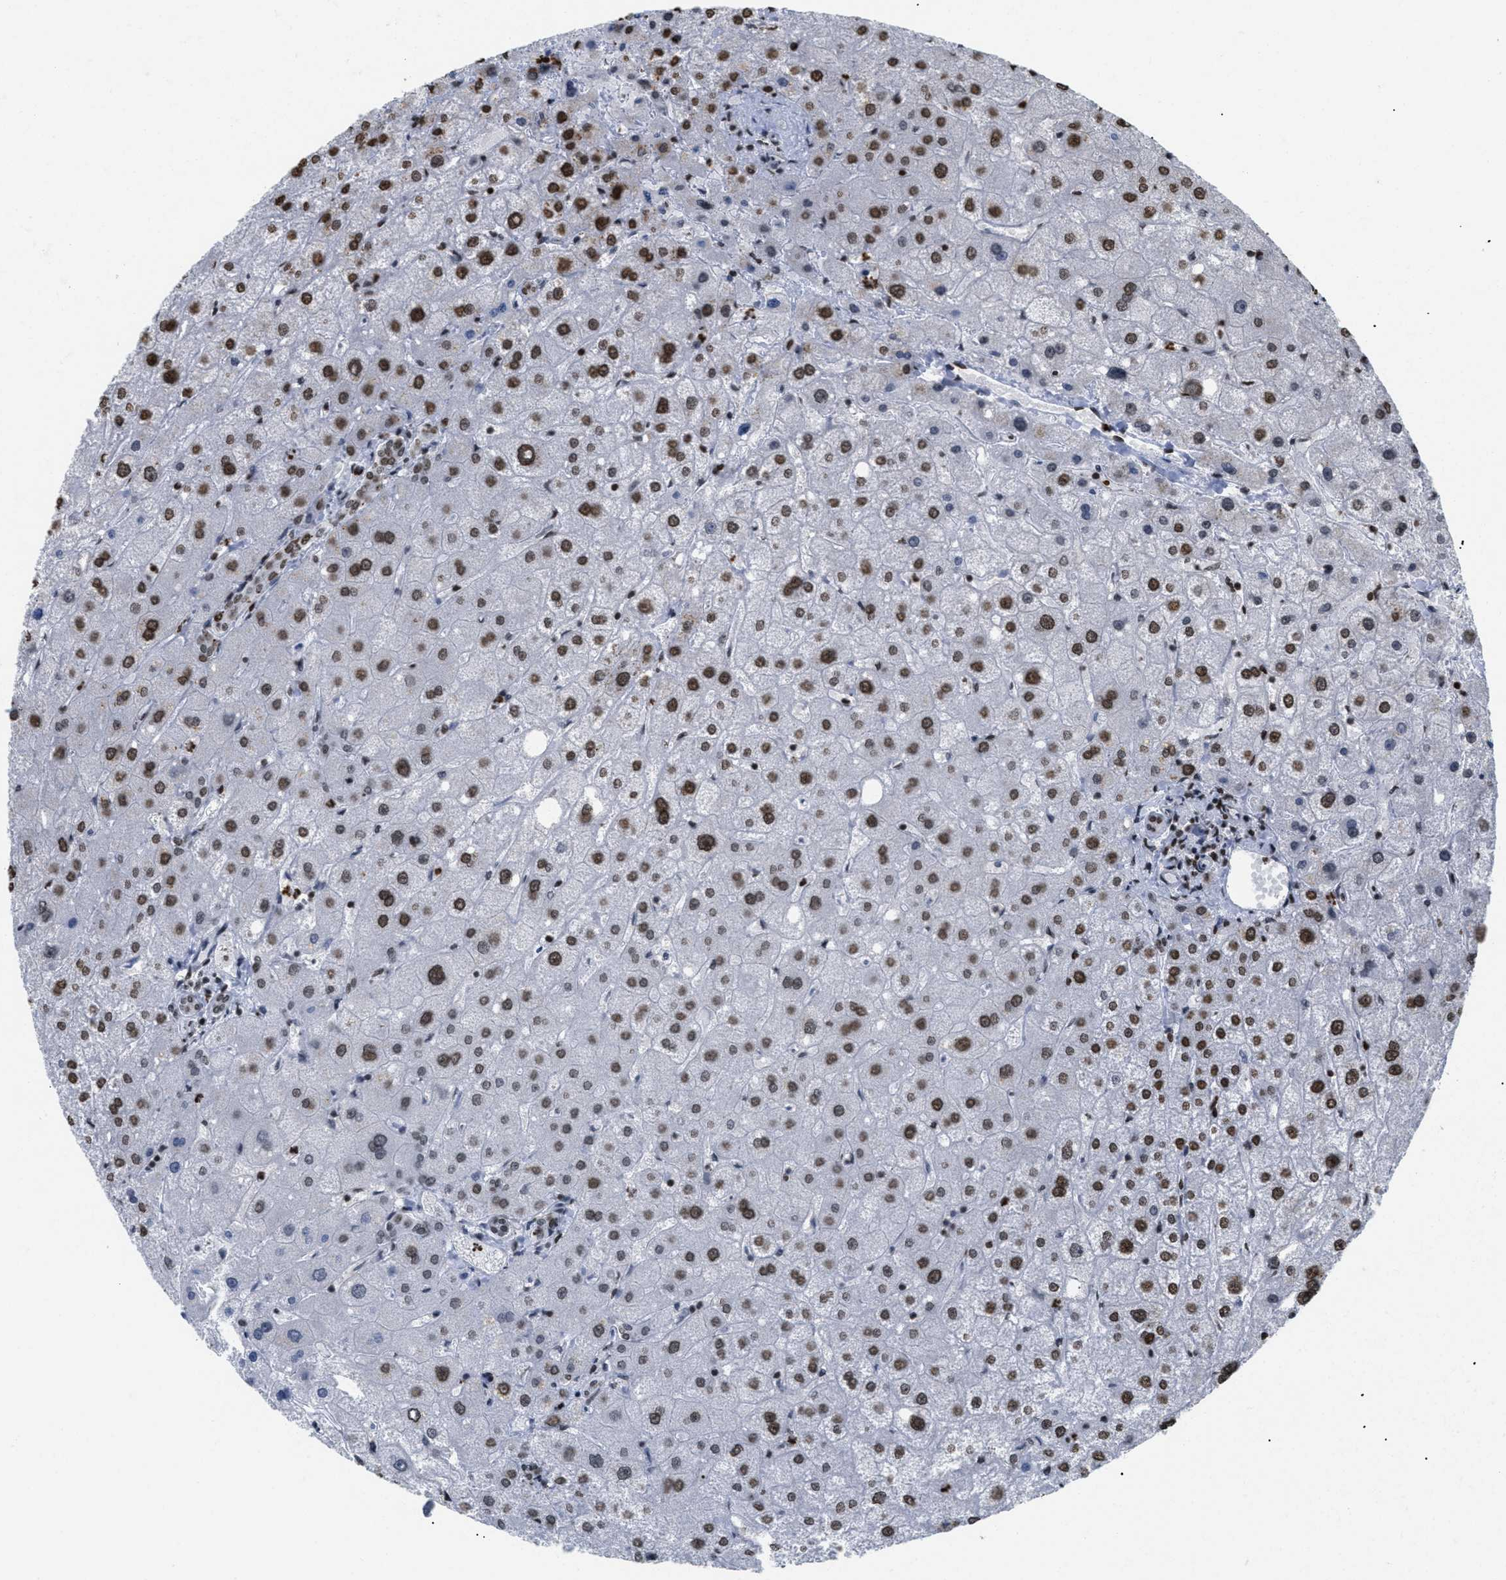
{"staining": {"intensity": "moderate", "quantity": ">75%", "location": "nuclear"}, "tissue": "liver", "cell_type": "Cholangiocytes", "image_type": "normal", "snomed": [{"axis": "morphology", "description": "Normal tissue, NOS"}, {"axis": "topography", "description": "Liver"}], "caption": "The micrograph reveals immunohistochemical staining of unremarkable liver. There is moderate nuclear staining is appreciated in approximately >75% of cholangiocytes. (Stains: DAB (3,3'-diaminobenzidine) in brown, nuclei in blue, Microscopy: brightfield microscopy at high magnification).", "gene": "HMGN2", "patient": {"sex": "male", "age": 73}}